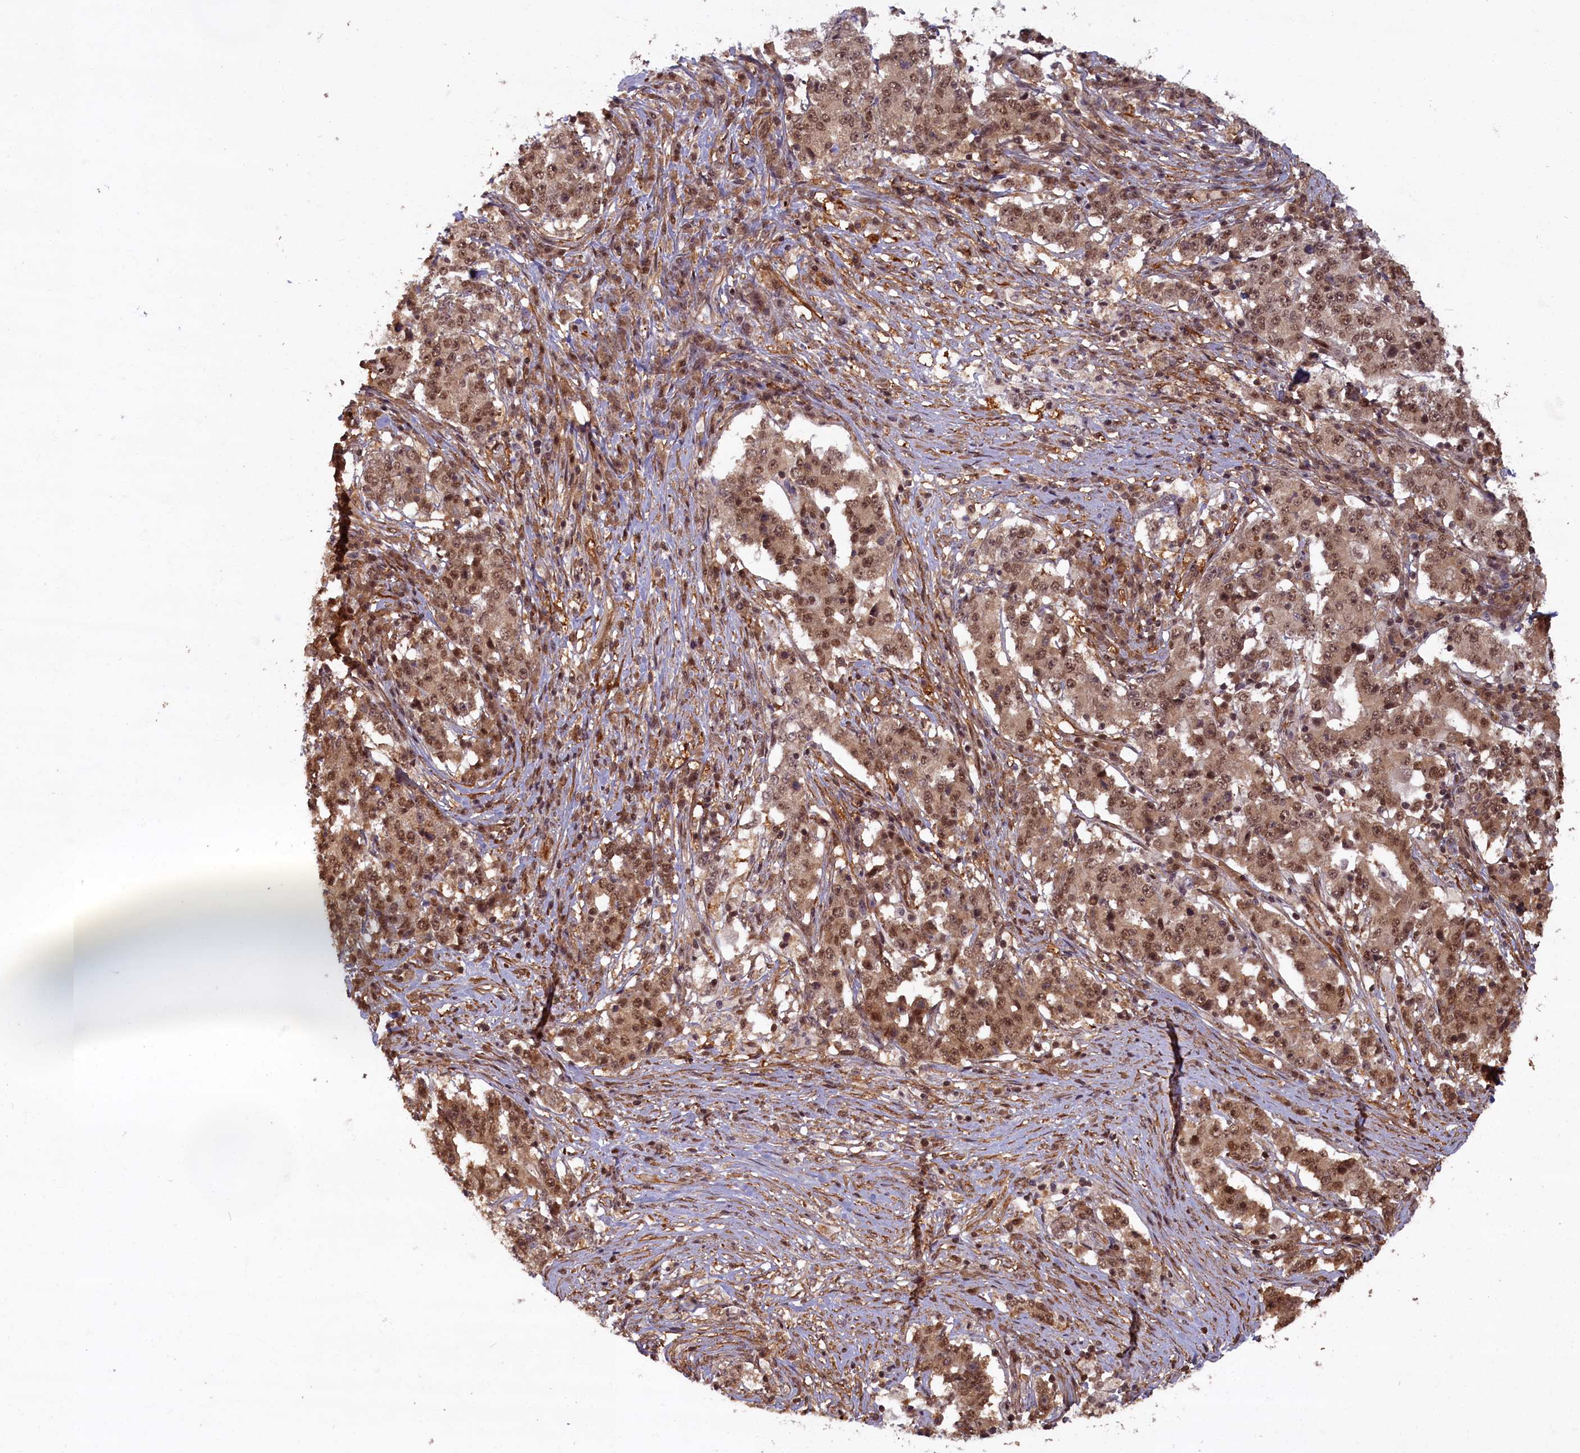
{"staining": {"intensity": "moderate", "quantity": ">75%", "location": "cytoplasmic/membranous,nuclear"}, "tissue": "stomach cancer", "cell_type": "Tumor cells", "image_type": "cancer", "snomed": [{"axis": "morphology", "description": "Adenocarcinoma, NOS"}, {"axis": "topography", "description": "Stomach"}], "caption": "Immunohistochemistry histopathology image of neoplastic tissue: human stomach cancer (adenocarcinoma) stained using immunohistochemistry (IHC) displays medium levels of moderate protein expression localized specifically in the cytoplasmic/membranous and nuclear of tumor cells, appearing as a cytoplasmic/membranous and nuclear brown color.", "gene": "HIF3A", "patient": {"sex": "male", "age": 59}}